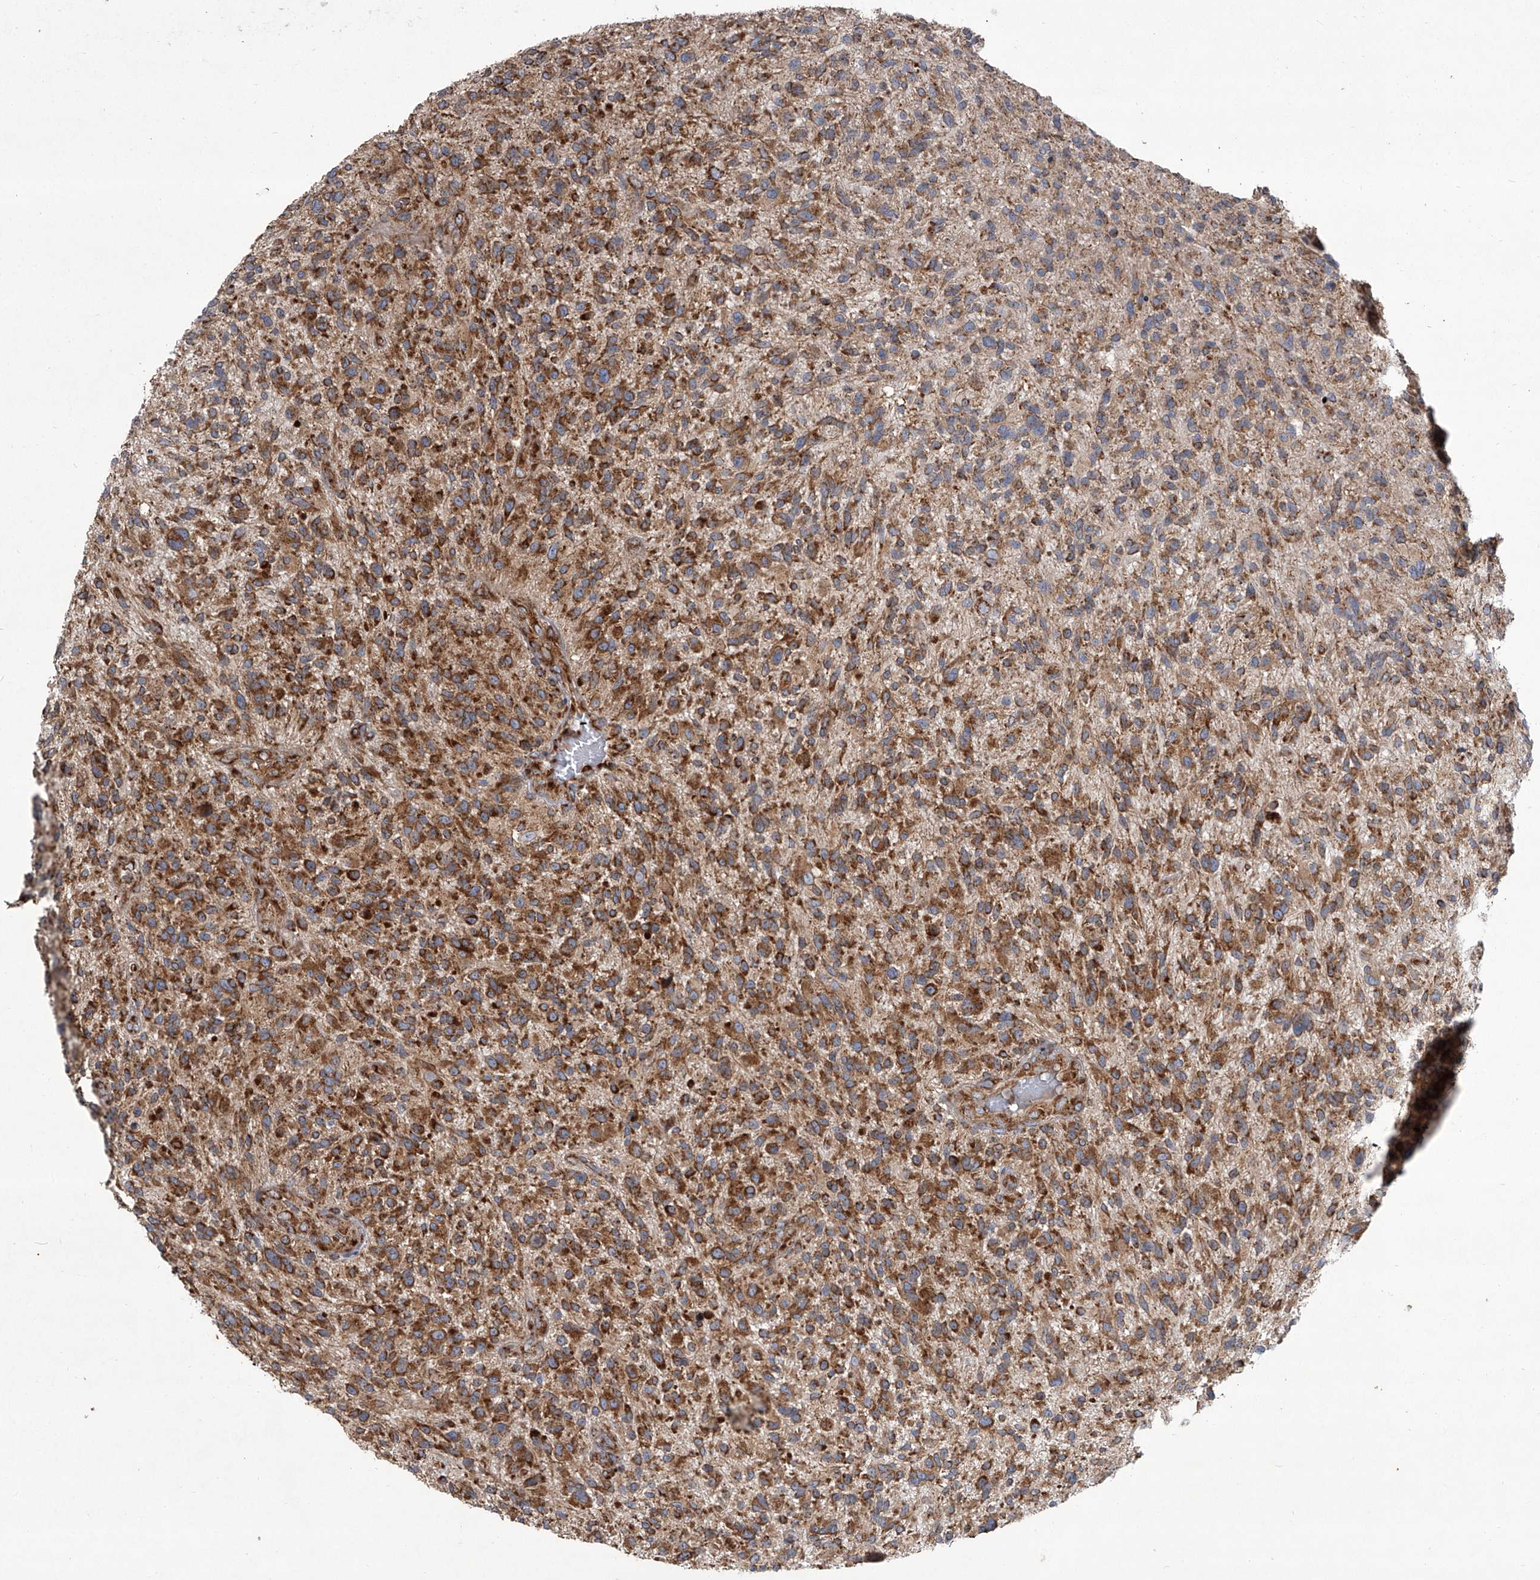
{"staining": {"intensity": "moderate", "quantity": ">75%", "location": "cytoplasmic/membranous"}, "tissue": "glioma", "cell_type": "Tumor cells", "image_type": "cancer", "snomed": [{"axis": "morphology", "description": "Glioma, malignant, High grade"}, {"axis": "topography", "description": "Brain"}], "caption": "Moderate cytoplasmic/membranous expression for a protein is present in about >75% of tumor cells of glioma using immunohistochemistry.", "gene": "ZC3H15", "patient": {"sex": "male", "age": 47}}